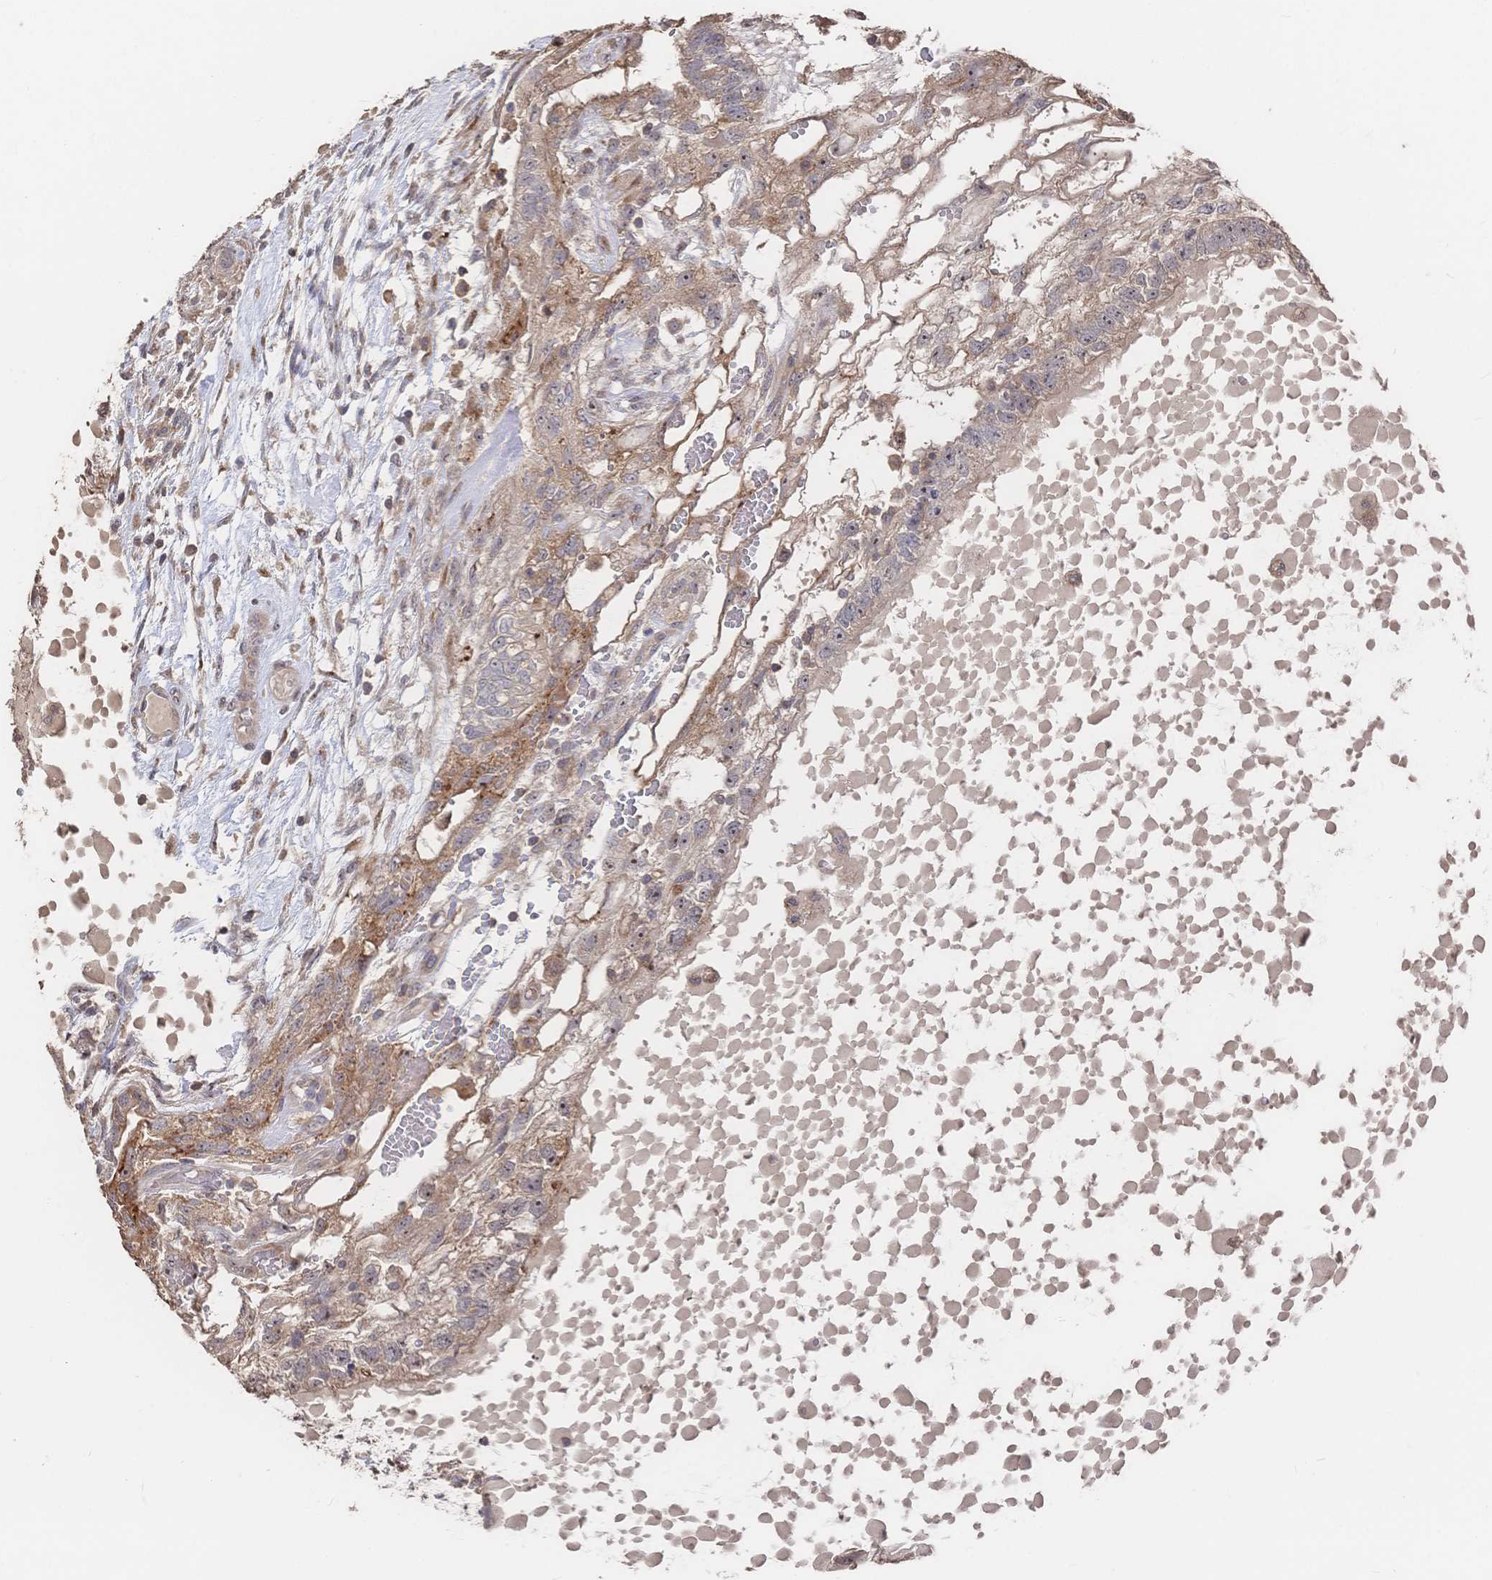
{"staining": {"intensity": "weak", "quantity": ">75%", "location": "cytoplasmic/membranous,nuclear"}, "tissue": "testis cancer", "cell_type": "Tumor cells", "image_type": "cancer", "snomed": [{"axis": "morphology", "description": "Normal tissue, NOS"}, {"axis": "morphology", "description": "Carcinoma, Embryonal, NOS"}, {"axis": "topography", "description": "Testis"}], "caption": "A brown stain shows weak cytoplasmic/membranous and nuclear positivity of a protein in human testis cancer tumor cells.", "gene": "DNAJA4", "patient": {"sex": "male", "age": 32}}